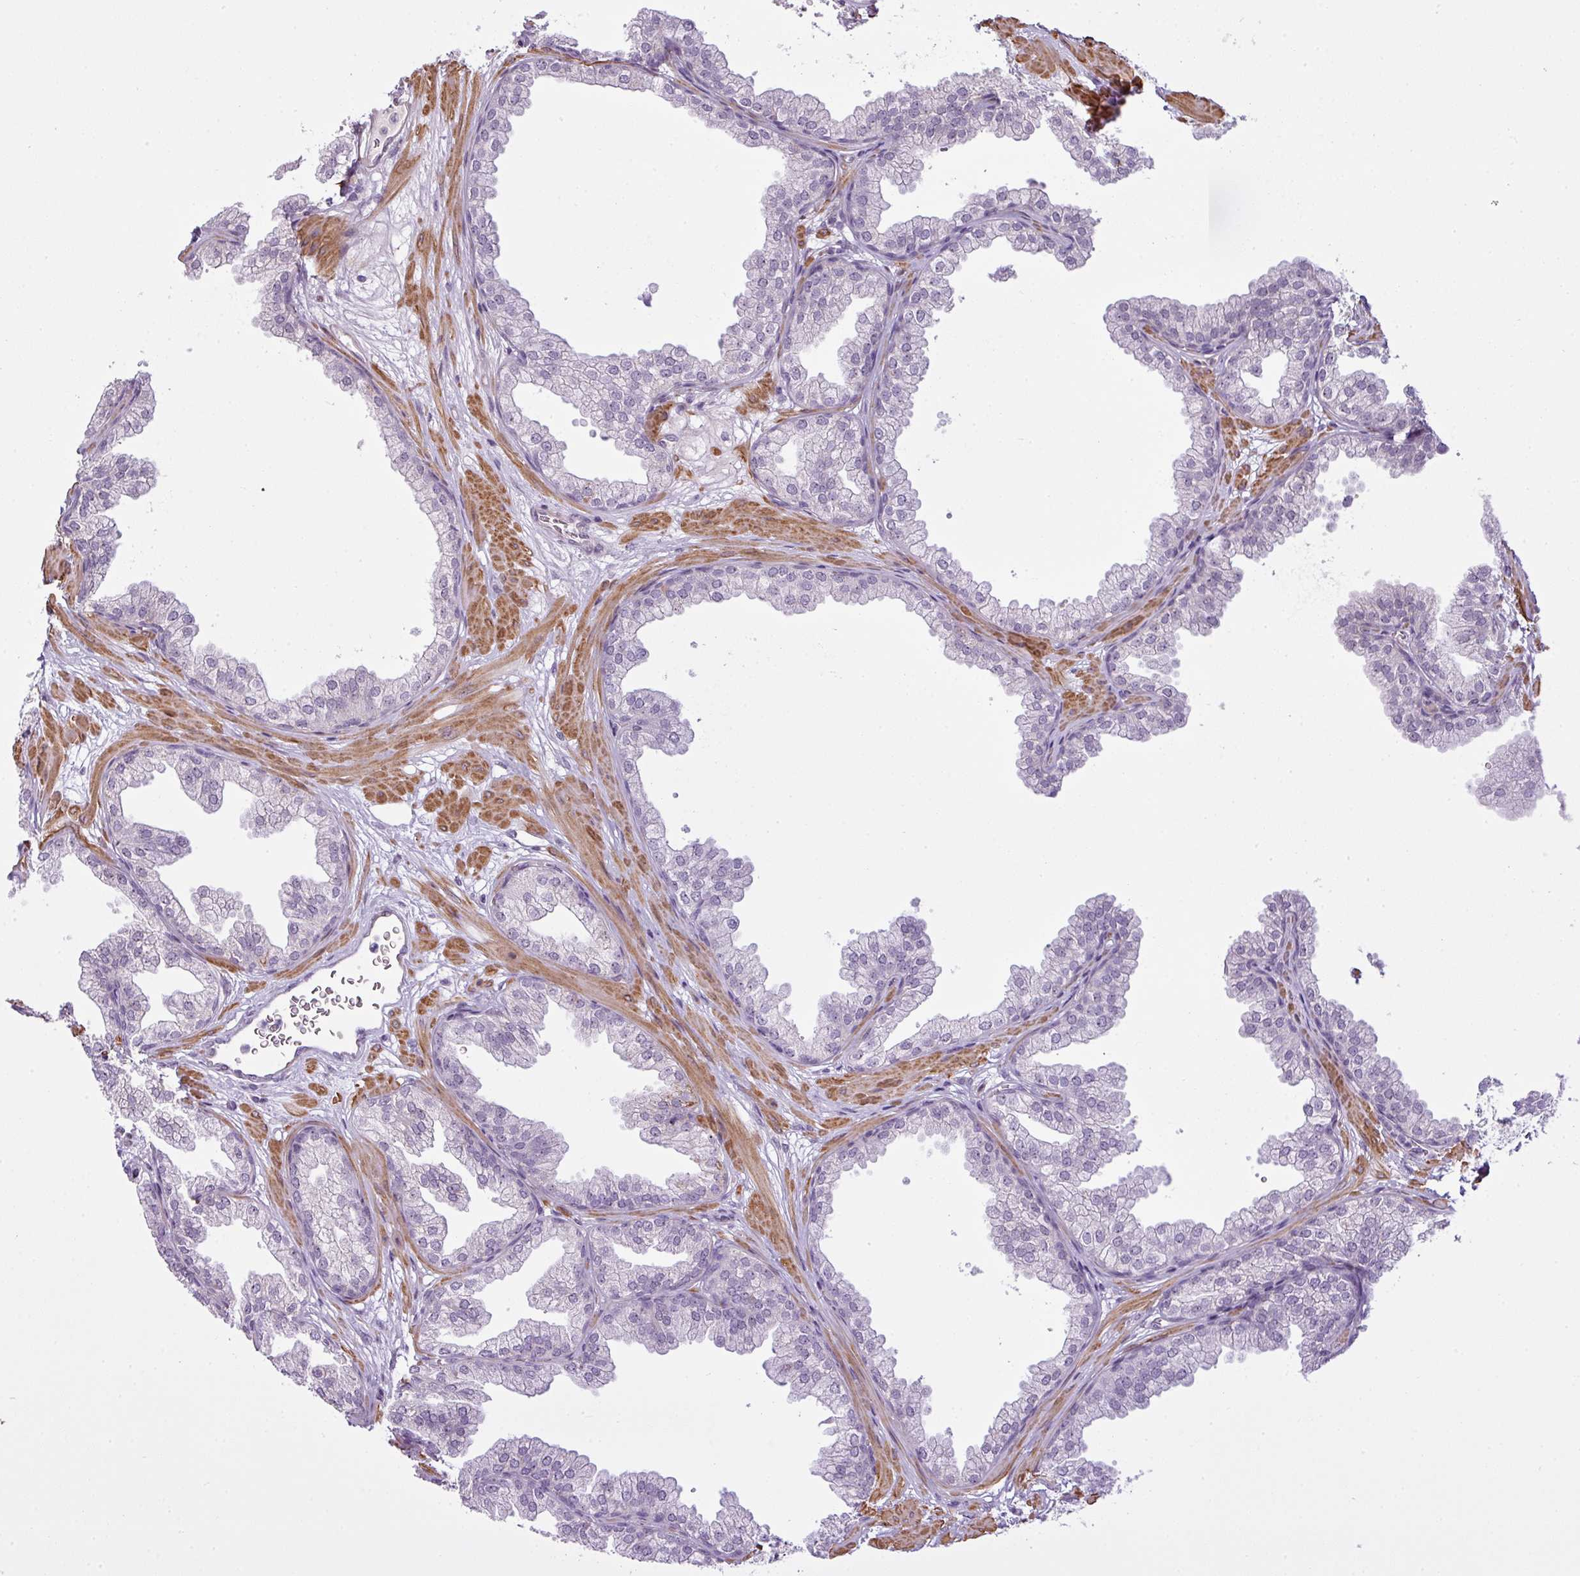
{"staining": {"intensity": "negative", "quantity": "none", "location": "none"}, "tissue": "prostate", "cell_type": "Glandular cells", "image_type": "normal", "snomed": [{"axis": "morphology", "description": "Normal tissue, NOS"}, {"axis": "topography", "description": "Prostate"}], "caption": "Immunohistochemistry (IHC) image of benign prostate: prostate stained with DAB (3,3'-diaminobenzidine) displays no significant protein positivity in glandular cells.", "gene": "ZNF688", "patient": {"sex": "male", "age": 37}}